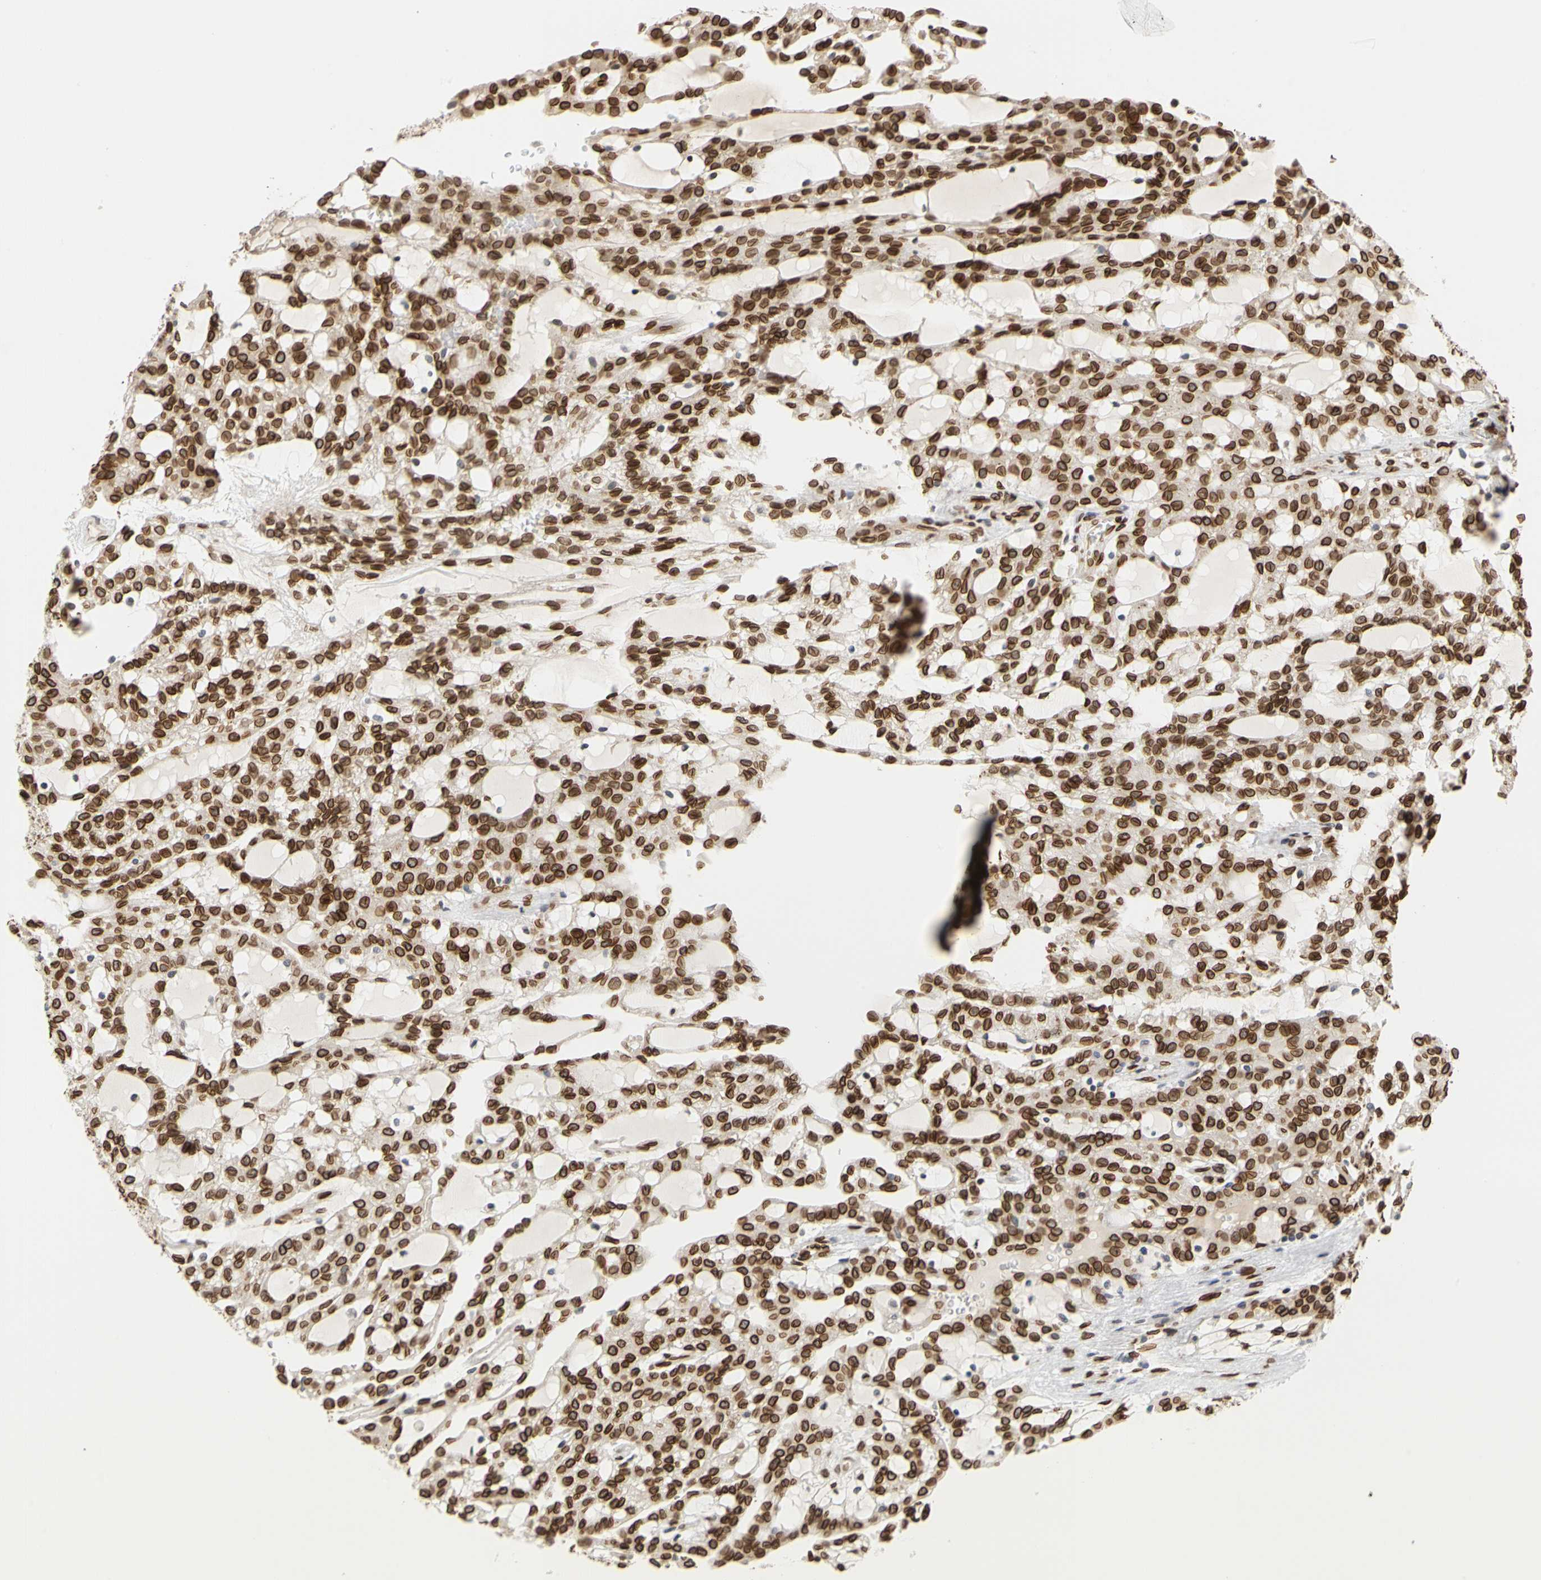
{"staining": {"intensity": "strong", "quantity": ">75%", "location": "cytoplasmic/membranous,nuclear"}, "tissue": "renal cancer", "cell_type": "Tumor cells", "image_type": "cancer", "snomed": [{"axis": "morphology", "description": "Adenocarcinoma, NOS"}, {"axis": "topography", "description": "Kidney"}], "caption": "Brown immunohistochemical staining in adenocarcinoma (renal) exhibits strong cytoplasmic/membranous and nuclear positivity in about >75% of tumor cells.", "gene": "SUN1", "patient": {"sex": "male", "age": 63}}